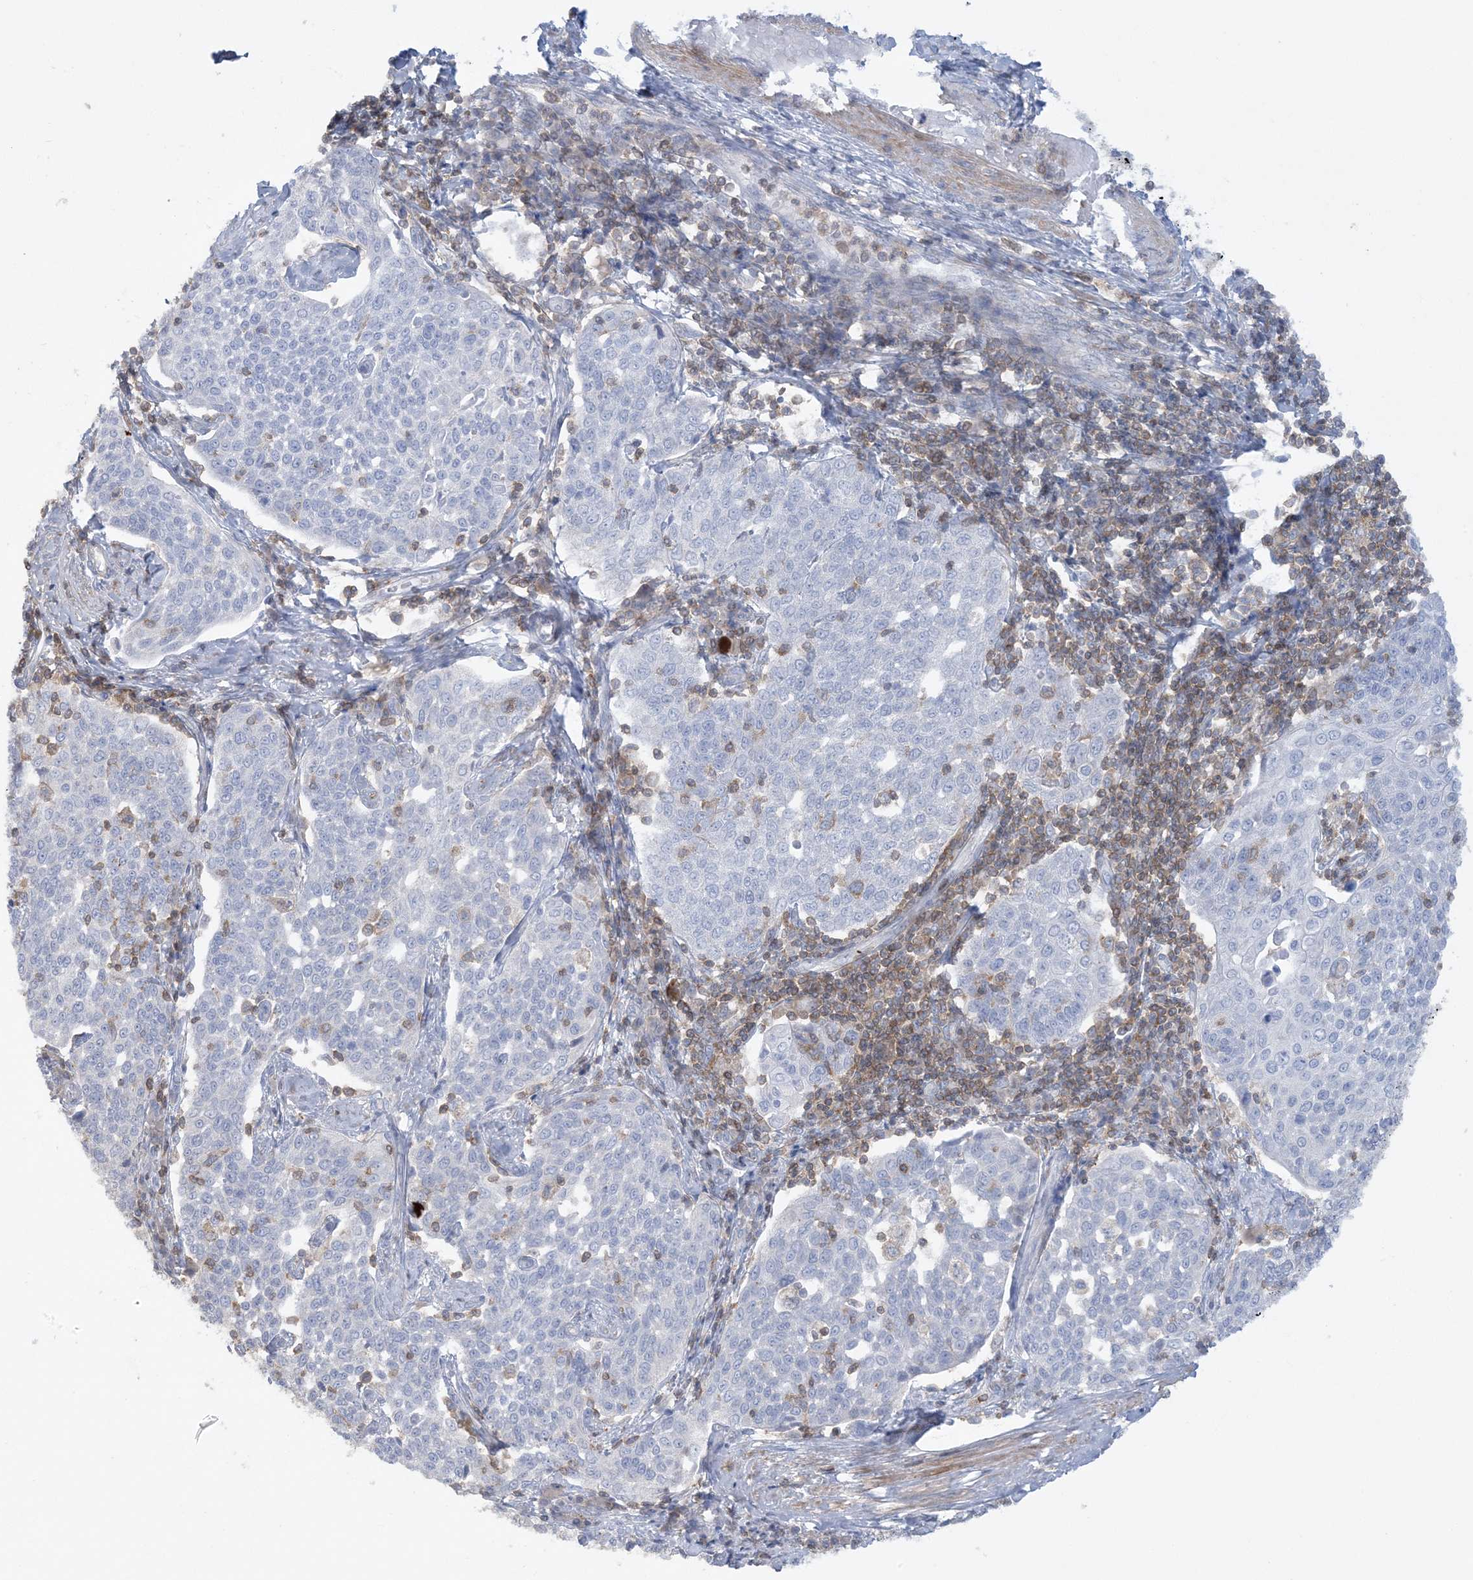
{"staining": {"intensity": "negative", "quantity": "none", "location": "none"}, "tissue": "cervical cancer", "cell_type": "Tumor cells", "image_type": "cancer", "snomed": [{"axis": "morphology", "description": "Squamous cell carcinoma, NOS"}, {"axis": "topography", "description": "Cervix"}], "caption": "High magnification brightfield microscopy of cervical squamous cell carcinoma stained with DAB (3,3'-diaminobenzidine) (brown) and counterstained with hematoxylin (blue): tumor cells show no significant expression.", "gene": "ARHGAP30", "patient": {"sex": "female", "age": 34}}